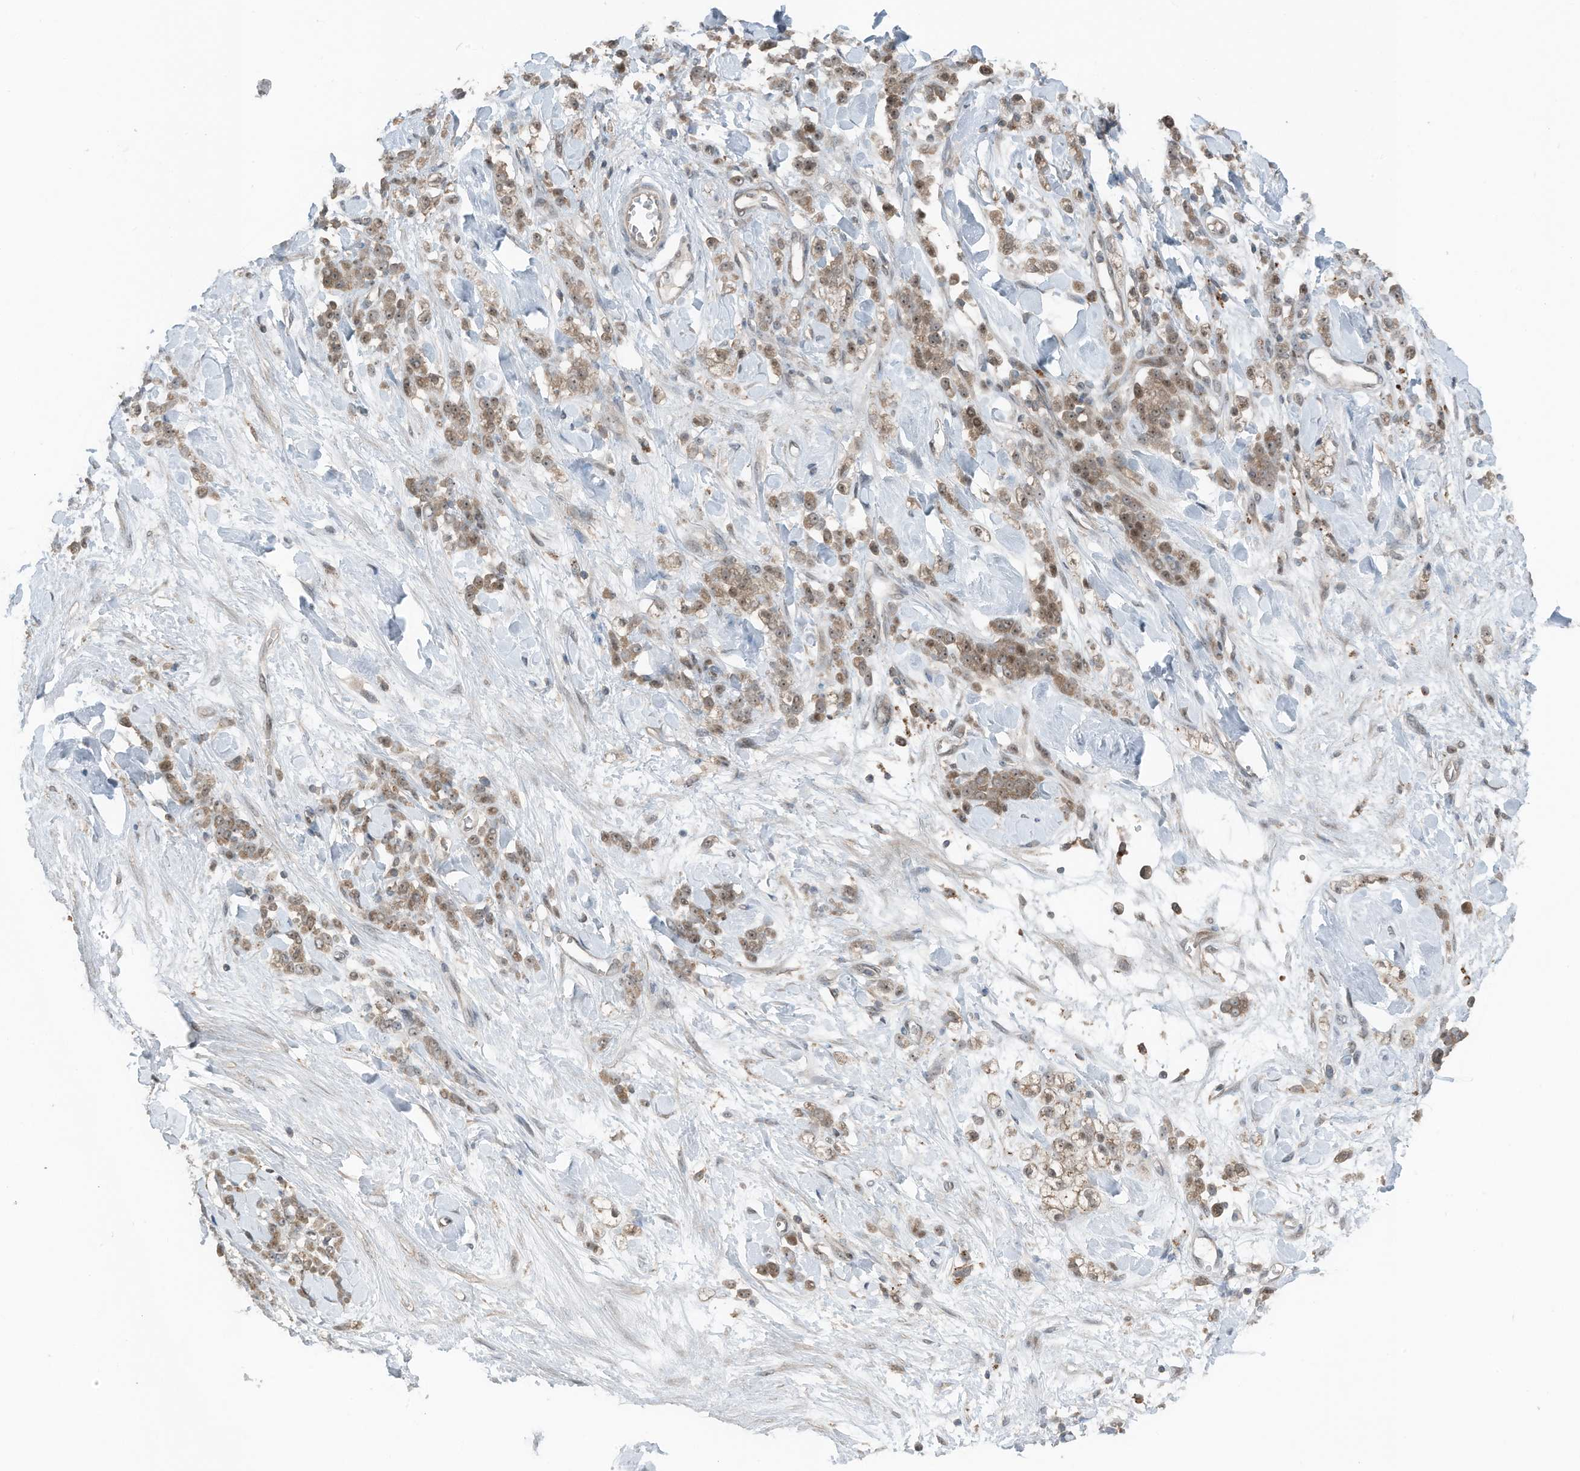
{"staining": {"intensity": "moderate", "quantity": ">75%", "location": "cytoplasmic/membranous,nuclear"}, "tissue": "stomach cancer", "cell_type": "Tumor cells", "image_type": "cancer", "snomed": [{"axis": "morphology", "description": "Normal tissue, NOS"}, {"axis": "morphology", "description": "Adenocarcinoma, NOS"}, {"axis": "topography", "description": "Stomach"}], "caption": "The immunohistochemical stain shows moderate cytoplasmic/membranous and nuclear expression in tumor cells of adenocarcinoma (stomach) tissue. (DAB (3,3'-diaminobenzidine) IHC, brown staining for protein, blue staining for nuclei).", "gene": "TXNDC9", "patient": {"sex": "male", "age": 82}}